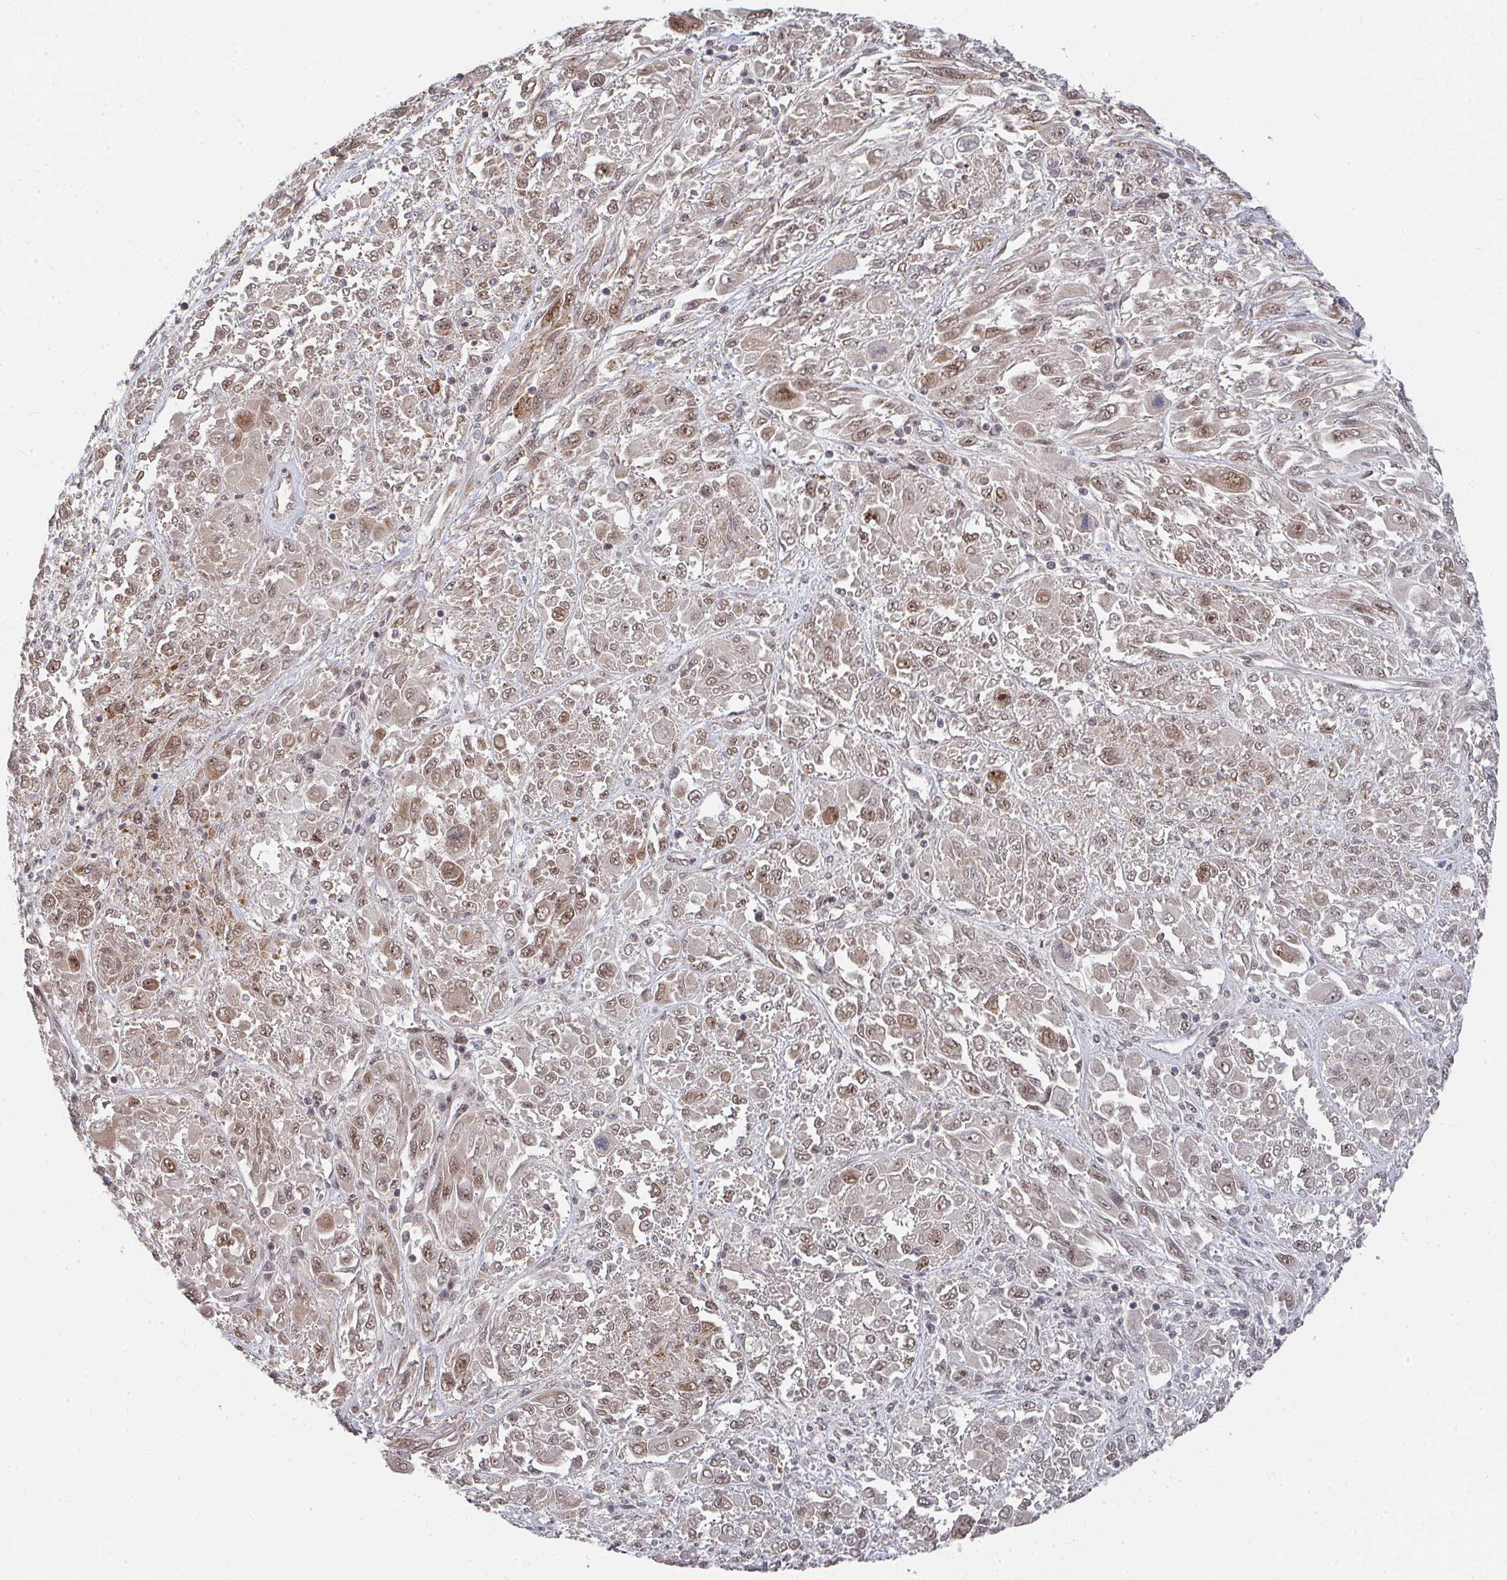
{"staining": {"intensity": "moderate", "quantity": ">75%", "location": "nuclear"}, "tissue": "melanoma", "cell_type": "Tumor cells", "image_type": "cancer", "snomed": [{"axis": "morphology", "description": "Malignant melanoma, NOS"}, {"axis": "topography", "description": "Skin"}], "caption": "Melanoma tissue exhibits moderate nuclear positivity in approximately >75% of tumor cells", "gene": "RBBP5", "patient": {"sex": "female", "age": 91}}